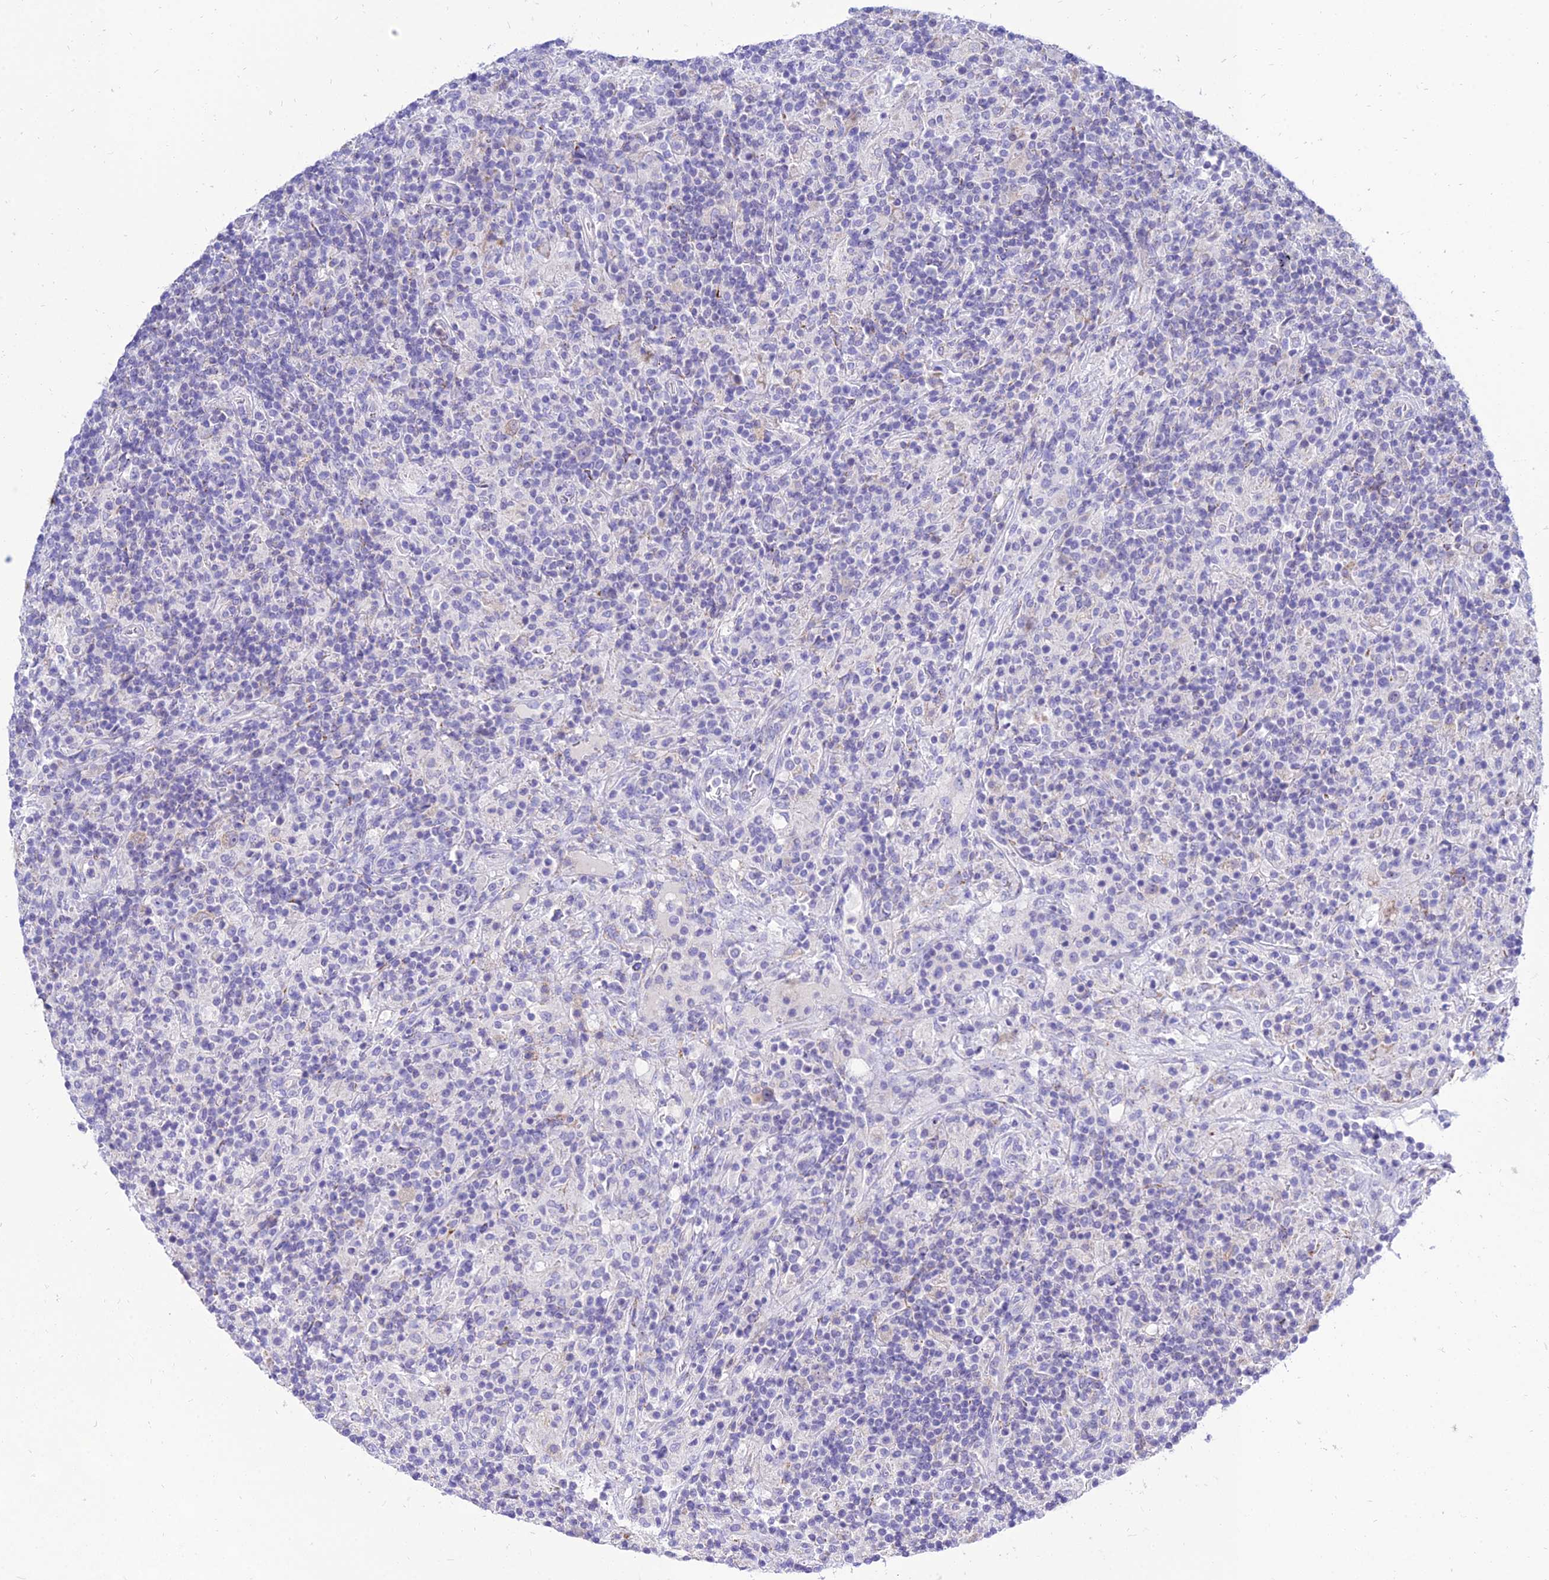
{"staining": {"intensity": "negative", "quantity": "none", "location": "none"}, "tissue": "lymphoma", "cell_type": "Tumor cells", "image_type": "cancer", "snomed": [{"axis": "morphology", "description": "Hodgkin's disease, NOS"}, {"axis": "topography", "description": "Lymph node"}], "caption": "Immunohistochemistry (IHC) micrograph of neoplastic tissue: human lymphoma stained with DAB (3,3'-diaminobenzidine) shows no significant protein staining in tumor cells.", "gene": "PKN3", "patient": {"sex": "male", "age": 70}}